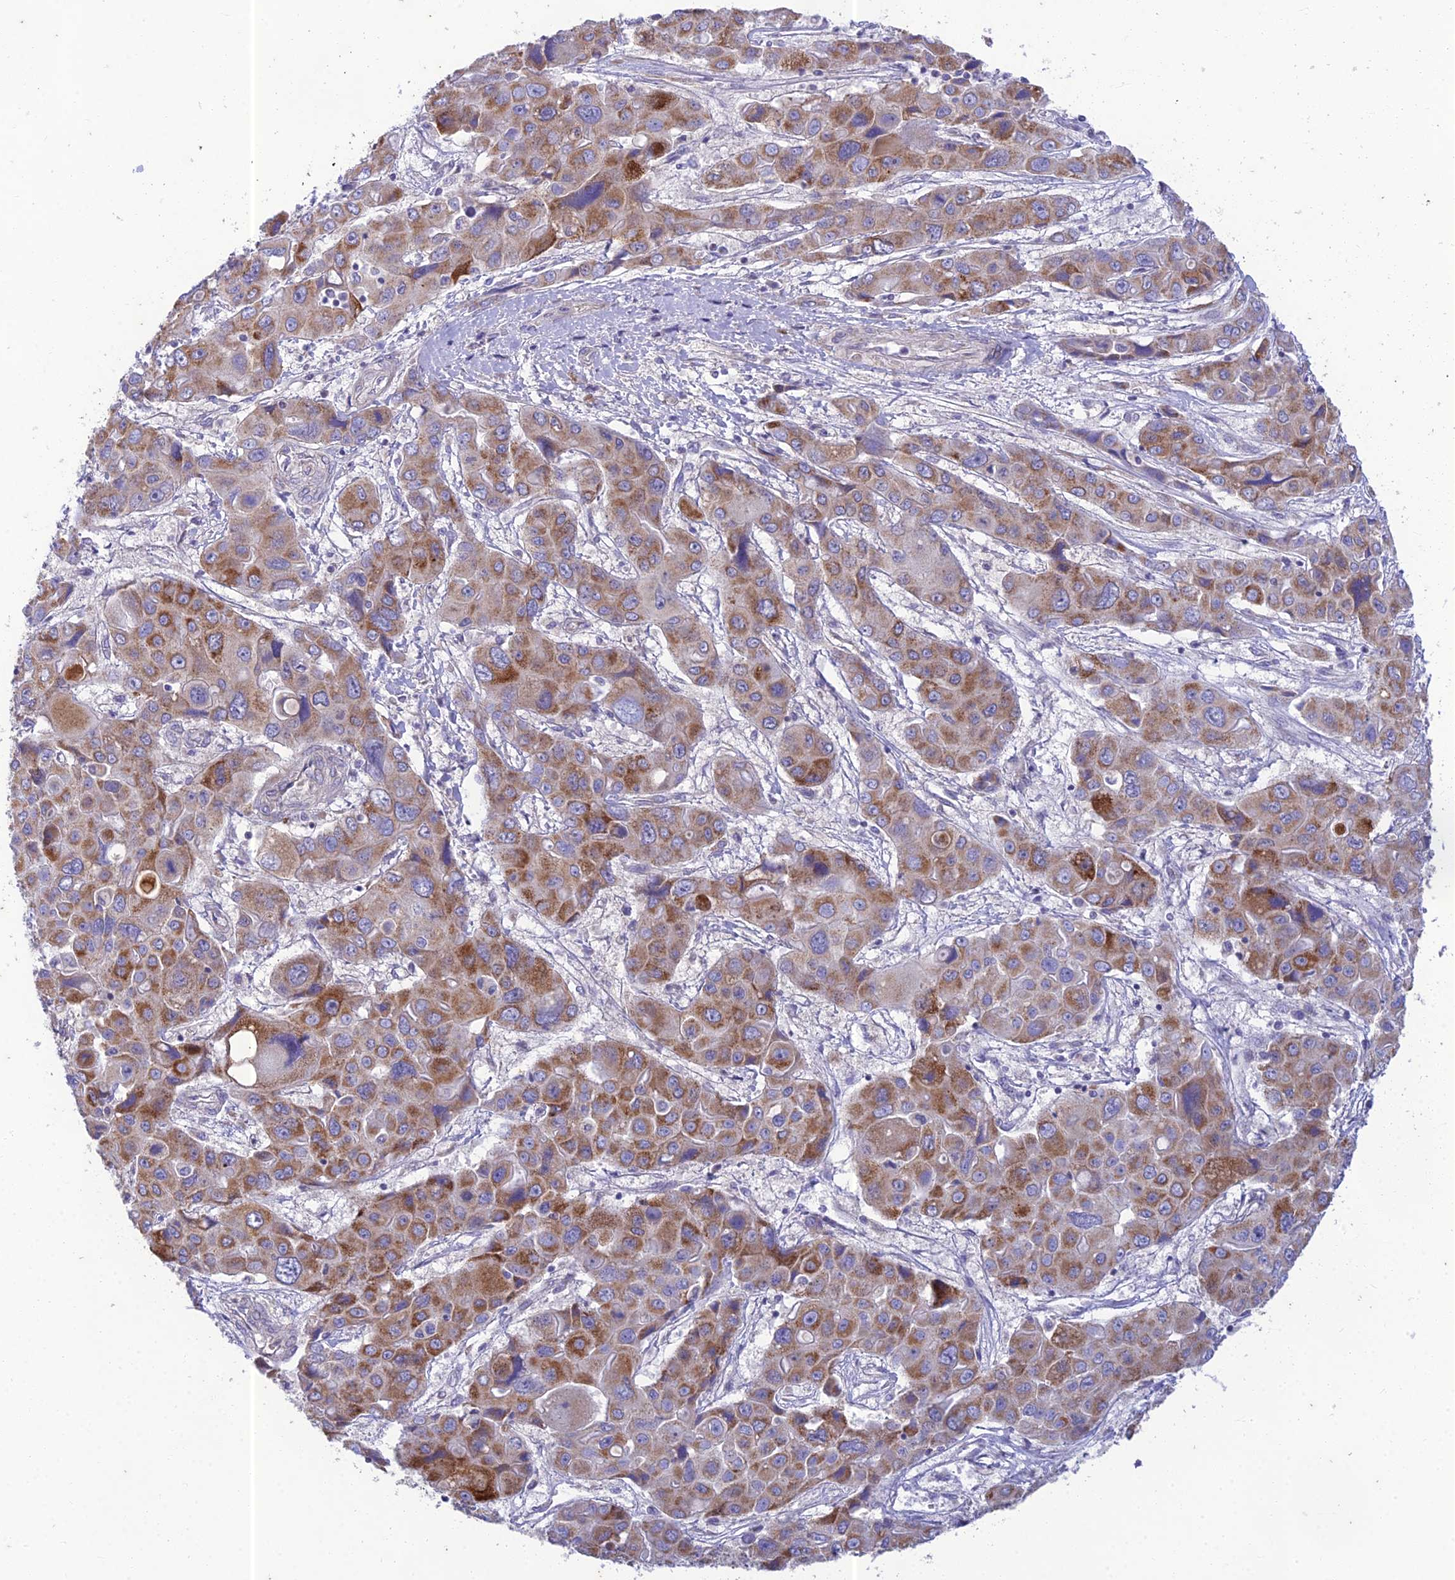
{"staining": {"intensity": "moderate", "quantity": ">75%", "location": "cytoplasmic/membranous"}, "tissue": "liver cancer", "cell_type": "Tumor cells", "image_type": "cancer", "snomed": [{"axis": "morphology", "description": "Cholangiocarcinoma"}, {"axis": "topography", "description": "Liver"}], "caption": "Tumor cells reveal medium levels of moderate cytoplasmic/membranous positivity in approximately >75% of cells in cholangiocarcinoma (liver).", "gene": "PTCD2", "patient": {"sex": "male", "age": 67}}